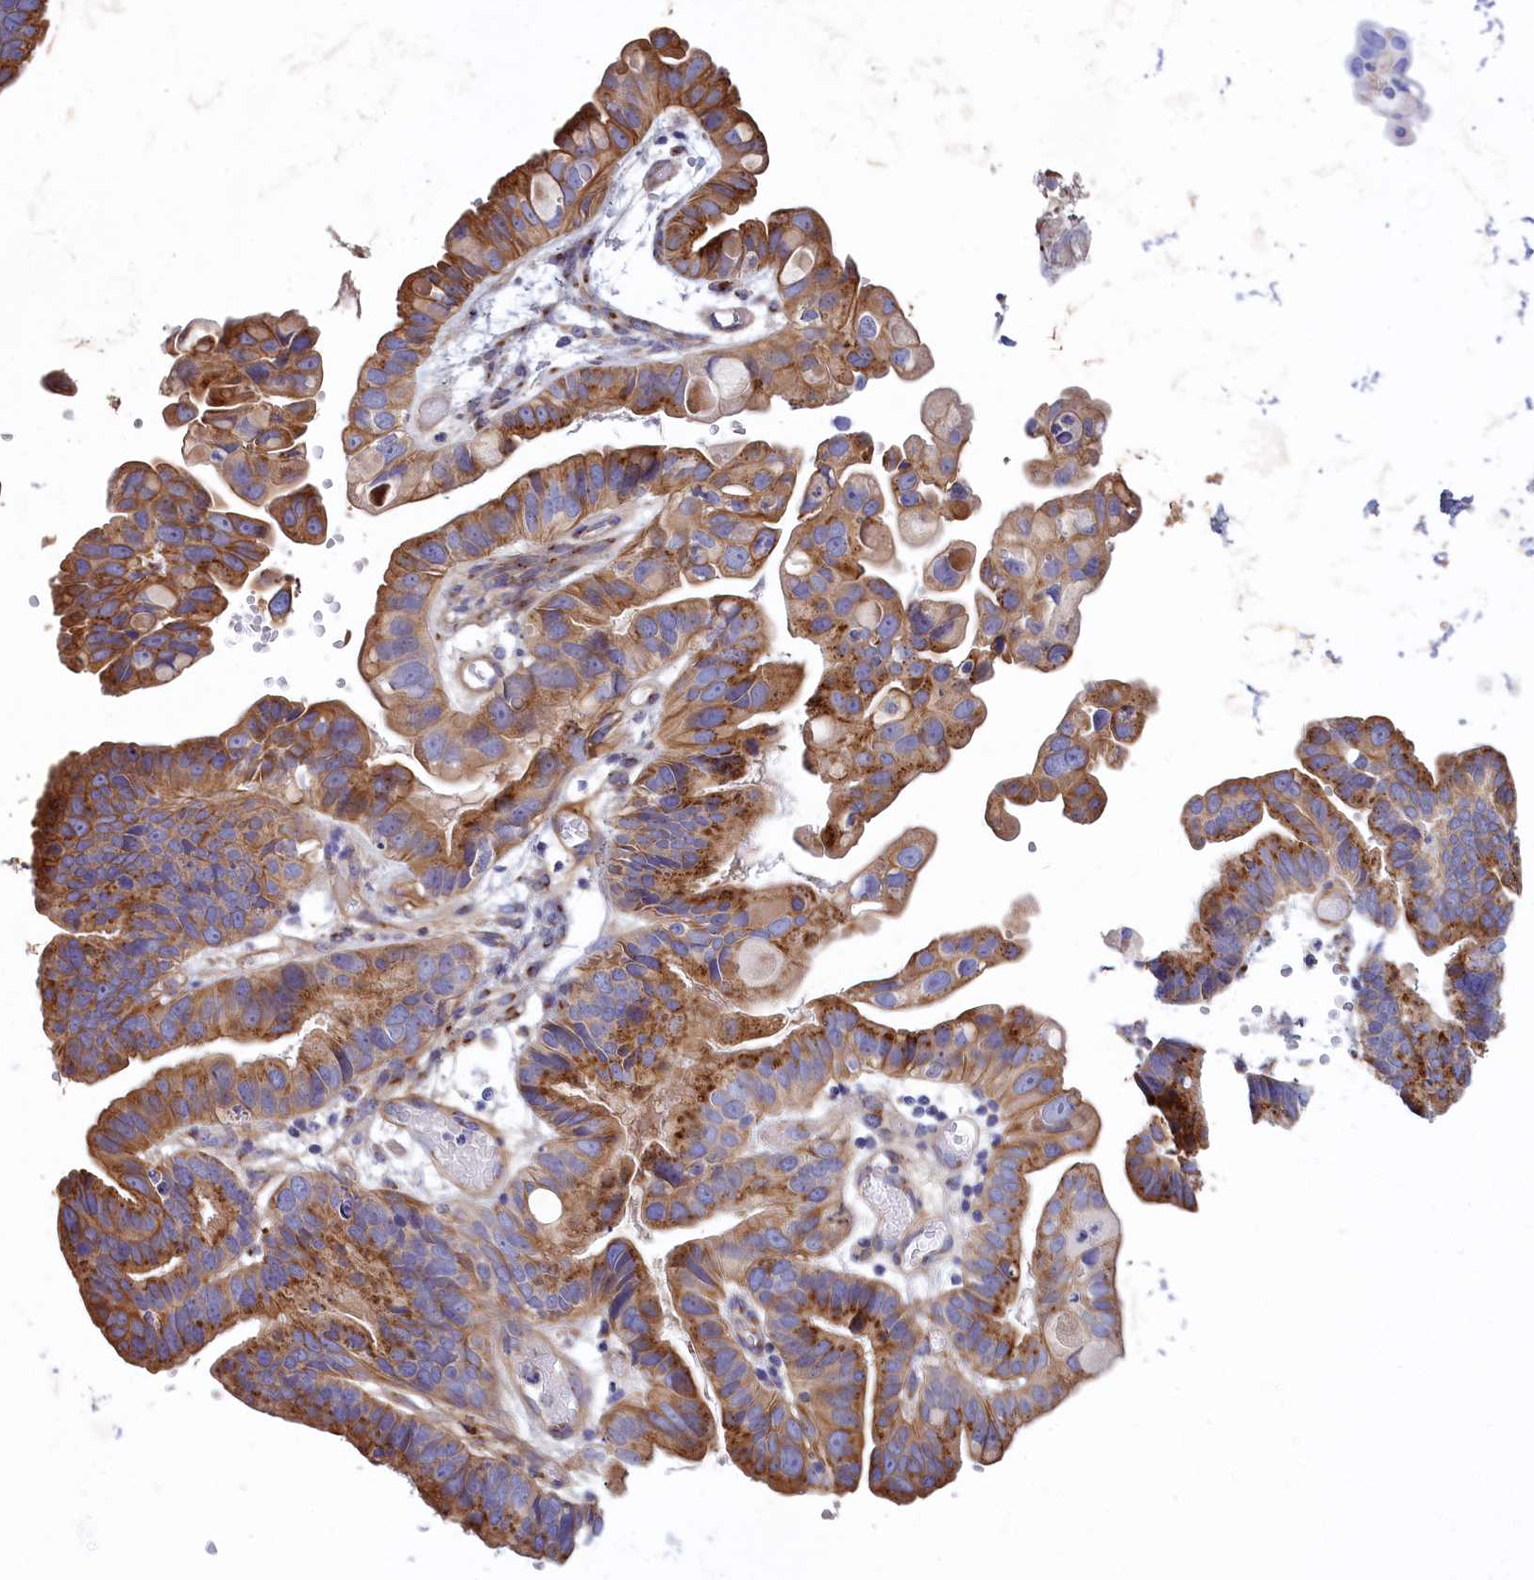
{"staining": {"intensity": "moderate", "quantity": ">75%", "location": "cytoplasmic/membranous"}, "tissue": "ovarian cancer", "cell_type": "Tumor cells", "image_type": "cancer", "snomed": [{"axis": "morphology", "description": "Cystadenocarcinoma, serous, NOS"}, {"axis": "topography", "description": "Ovary"}], "caption": "Immunohistochemistry (IHC) image of neoplastic tissue: human serous cystadenocarcinoma (ovarian) stained using immunohistochemistry (IHC) exhibits medium levels of moderate protein expression localized specifically in the cytoplasmic/membranous of tumor cells, appearing as a cytoplasmic/membranous brown color.", "gene": "TUBGCP4", "patient": {"sex": "female", "age": 56}}